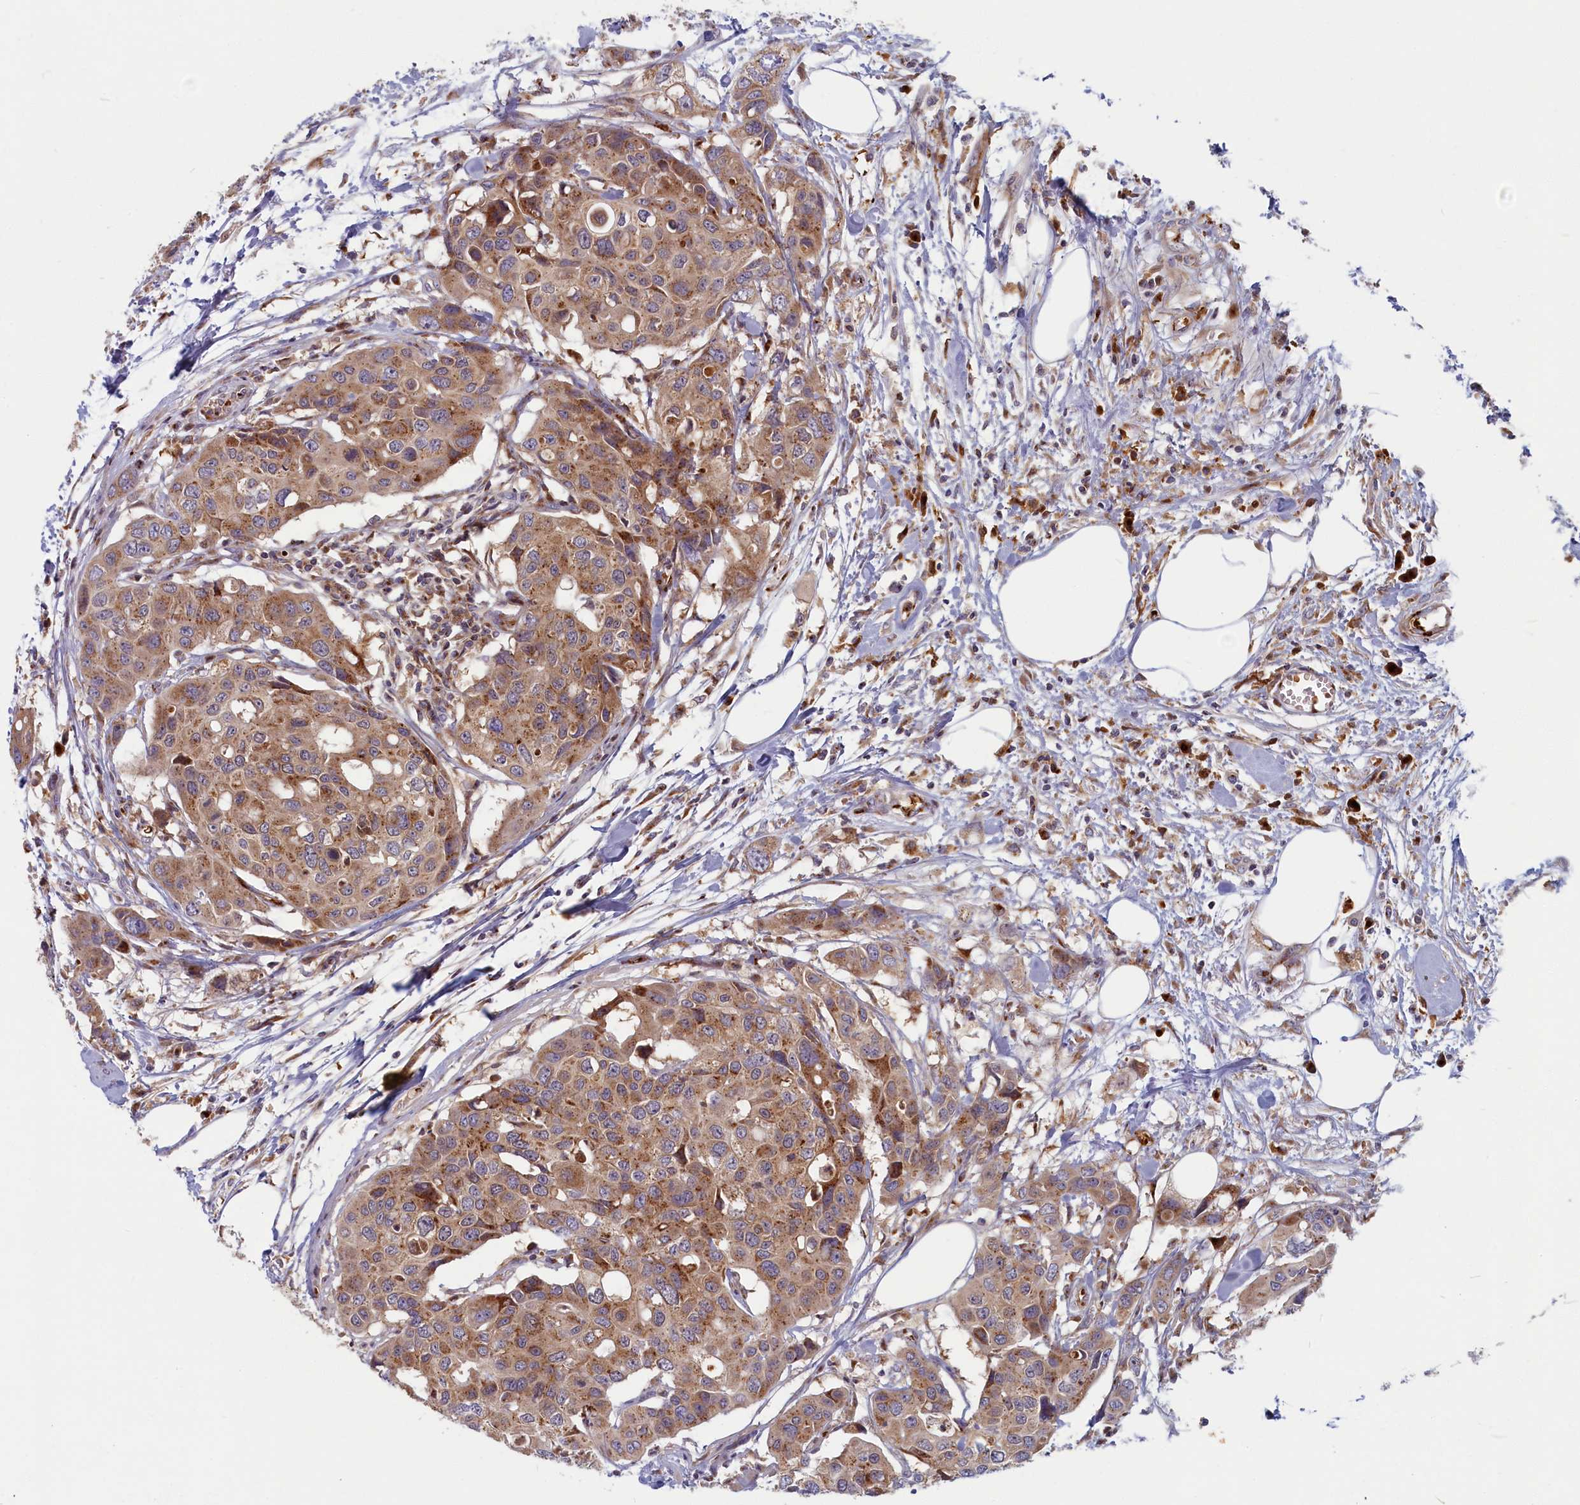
{"staining": {"intensity": "moderate", "quantity": ">75%", "location": "cytoplasmic/membranous"}, "tissue": "colorectal cancer", "cell_type": "Tumor cells", "image_type": "cancer", "snomed": [{"axis": "morphology", "description": "Adenocarcinoma, NOS"}, {"axis": "topography", "description": "Colon"}], "caption": "This image reveals immunohistochemistry (IHC) staining of colorectal cancer, with medium moderate cytoplasmic/membranous staining in about >75% of tumor cells.", "gene": "BLVRB", "patient": {"sex": "male", "age": 77}}